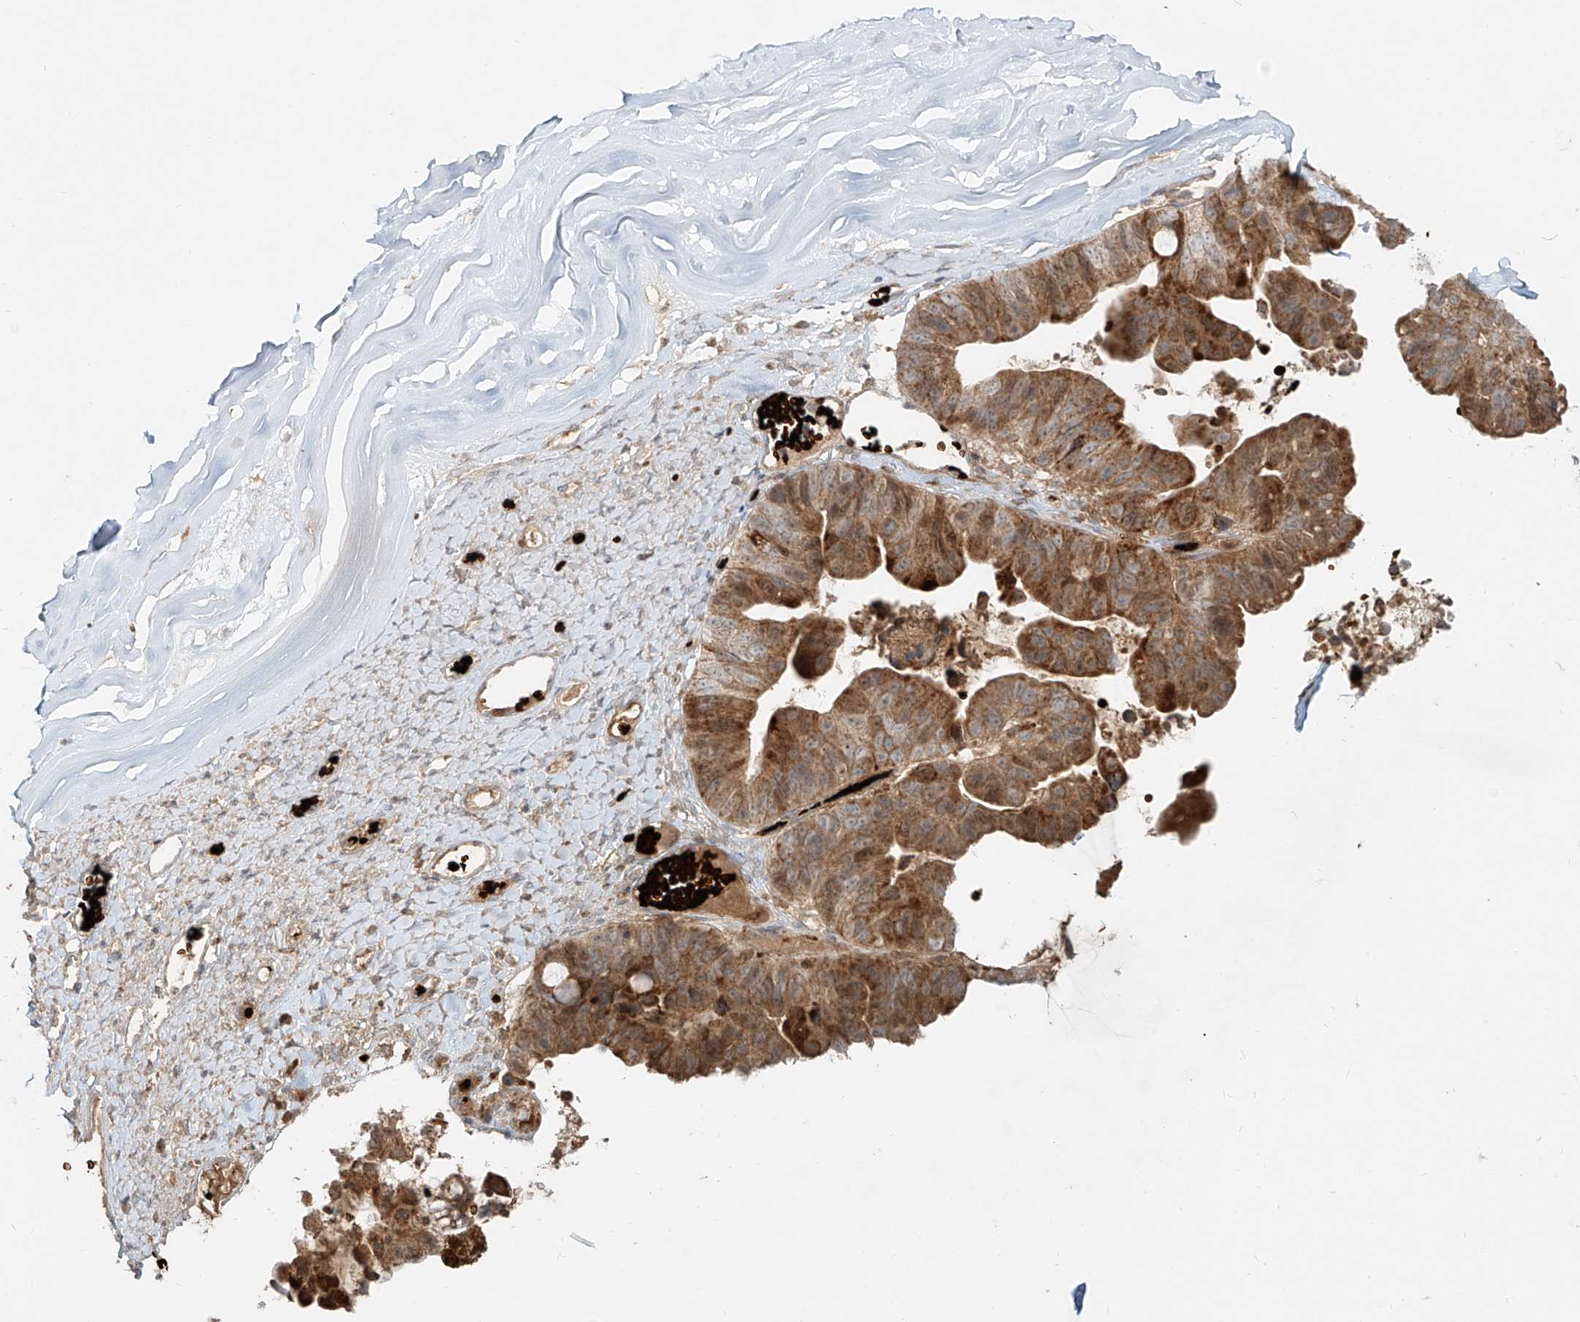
{"staining": {"intensity": "moderate", "quantity": ">75%", "location": "cytoplasmic/membranous,nuclear"}, "tissue": "ovarian cancer", "cell_type": "Tumor cells", "image_type": "cancer", "snomed": [{"axis": "morphology", "description": "Cystadenocarcinoma, mucinous, NOS"}, {"axis": "topography", "description": "Ovary"}], "caption": "DAB immunohistochemical staining of human mucinous cystadenocarcinoma (ovarian) shows moderate cytoplasmic/membranous and nuclear protein staining in approximately >75% of tumor cells. Nuclei are stained in blue.", "gene": "FGD2", "patient": {"sex": "female", "age": 61}}